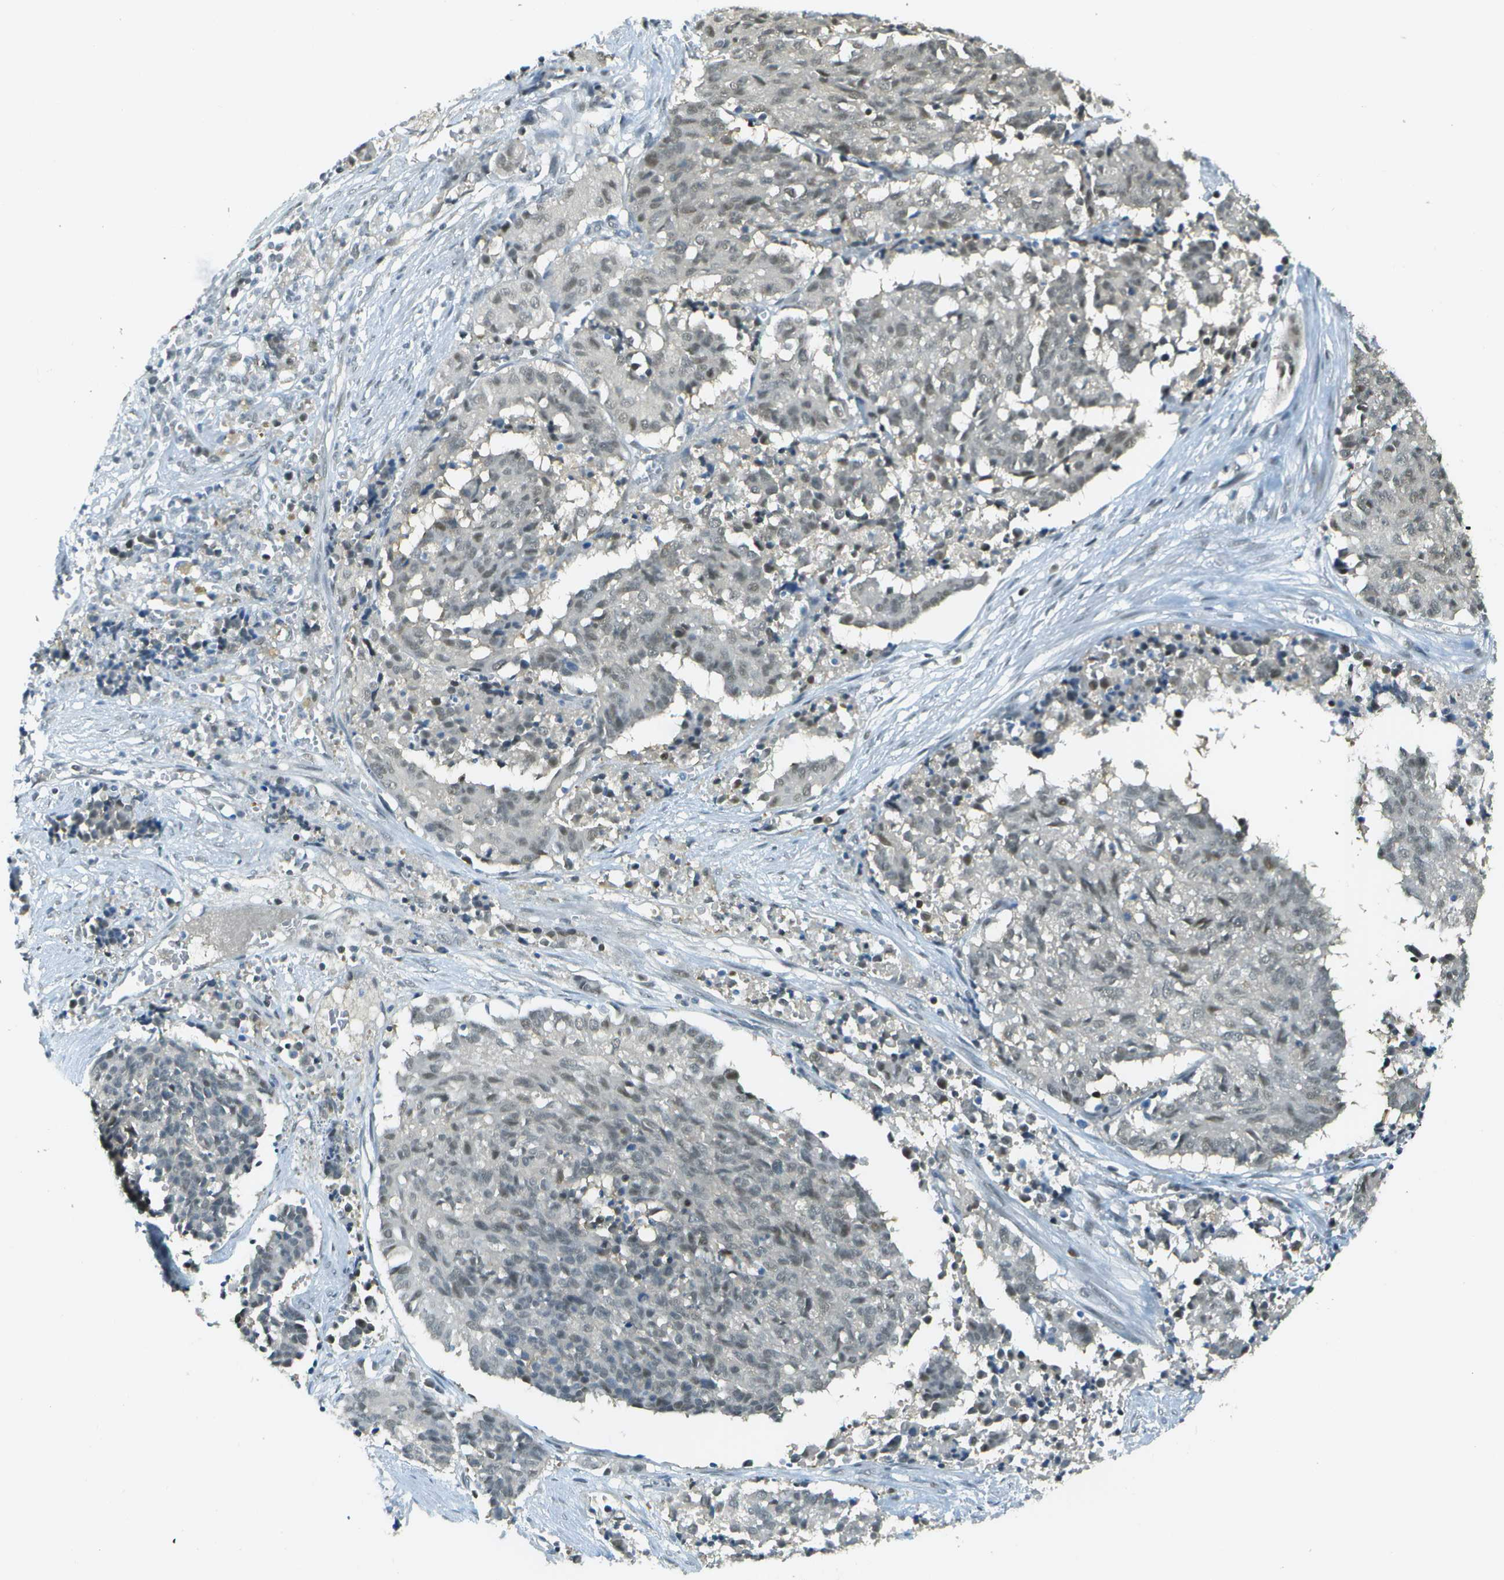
{"staining": {"intensity": "weak", "quantity": ">75%", "location": "nuclear"}, "tissue": "cervical cancer", "cell_type": "Tumor cells", "image_type": "cancer", "snomed": [{"axis": "morphology", "description": "Squamous cell carcinoma, NOS"}, {"axis": "topography", "description": "Cervix"}], "caption": "Cervical cancer was stained to show a protein in brown. There is low levels of weak nuclear positivity in approximately >75% of tumor cells.", "gene": "NEK11", "patient": {"sex": "female", "age": 35}}